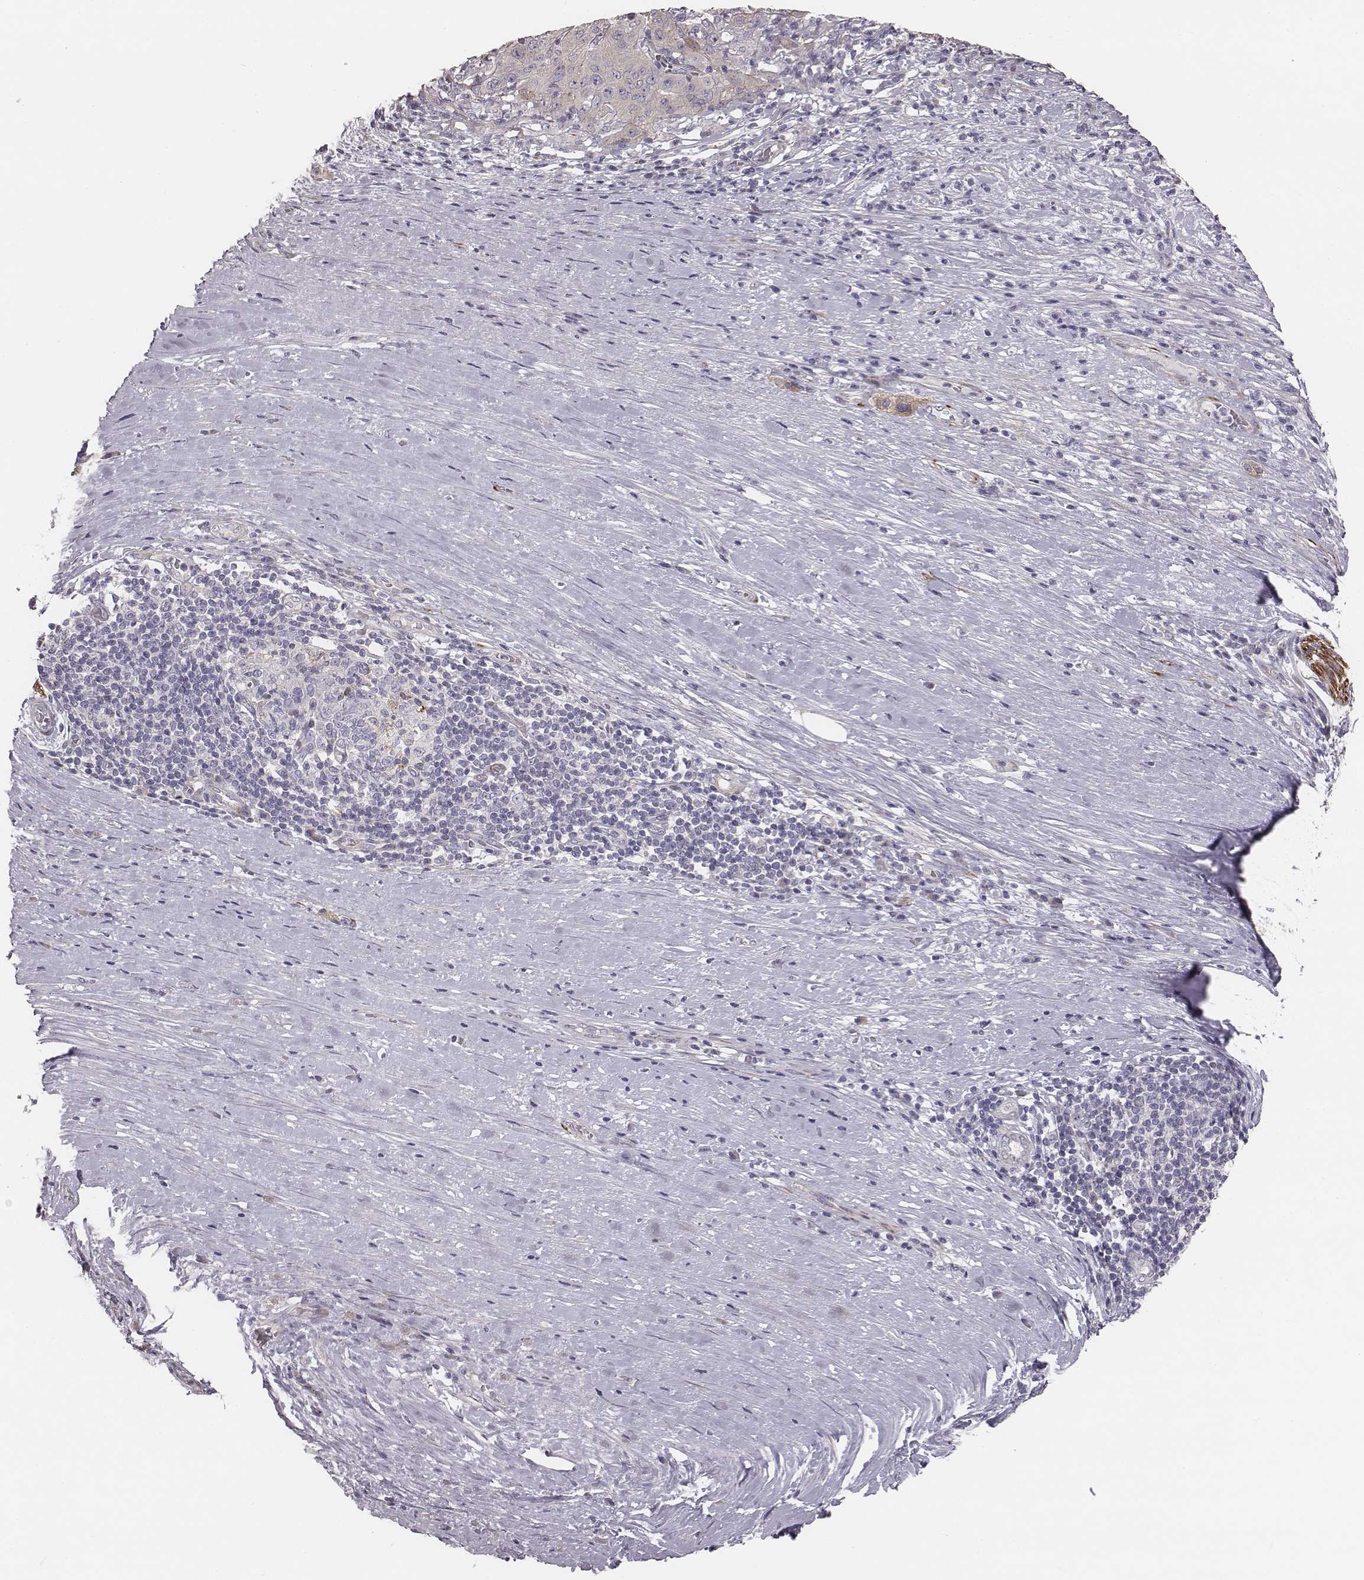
{"staining": {"intensity": "negative", "quantity": "none", "location": "none"}, "tissue": "pancreatic cancer", "cell_type": "Tumor cells", "image_type": "cancer", "snomed": [{"axis": "morphology", "description": "Adenocarcinoma, NOS"}, {"axis": "topography", "description": "Pancreas"}], "caption": "The histopathology image shows no staining of tumor cells in pancreatic adenocarcinoma.", "gene": "PRKCZ", "patient": {"sex": "male", "age": 63}}